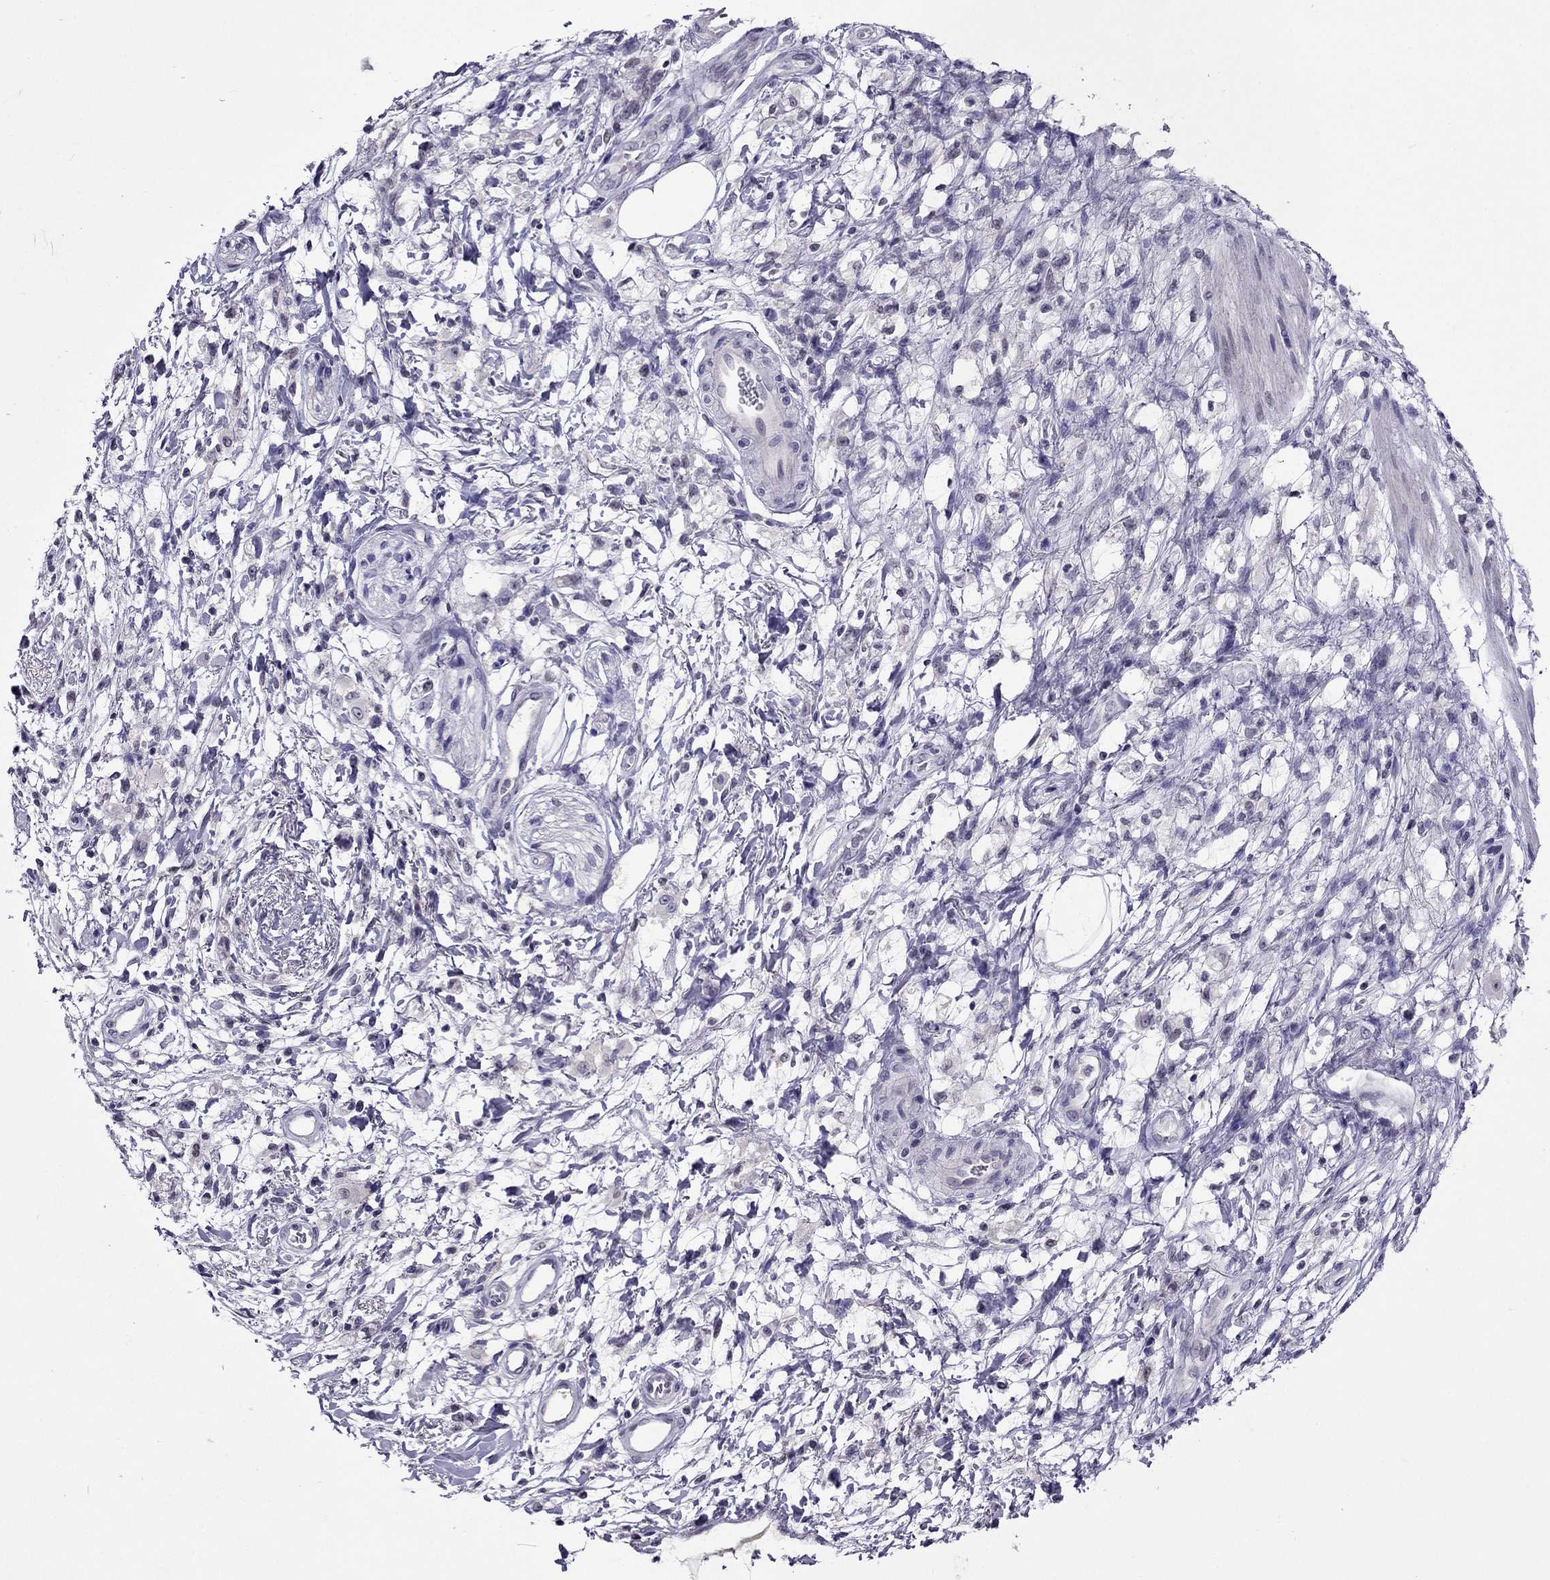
{"staining": {"intensity": "negative", "quantity": "none", "location": "none"}, "tissue": "stomach cancer", "cell_type": "Tumor cells", "image_type": "cancer", "snomed": [{"axis": "morphology", "description": "Adenocarcinoma, NOS"}, {"axis": "topography", "description": "Stomach"}], "caption": "The IHC image has no significant expression in tumor cells of adenocarcinoma (stomach) tissue.", "gene": "SPTBN4", "patient": {"sex": "female", "age": 60}}